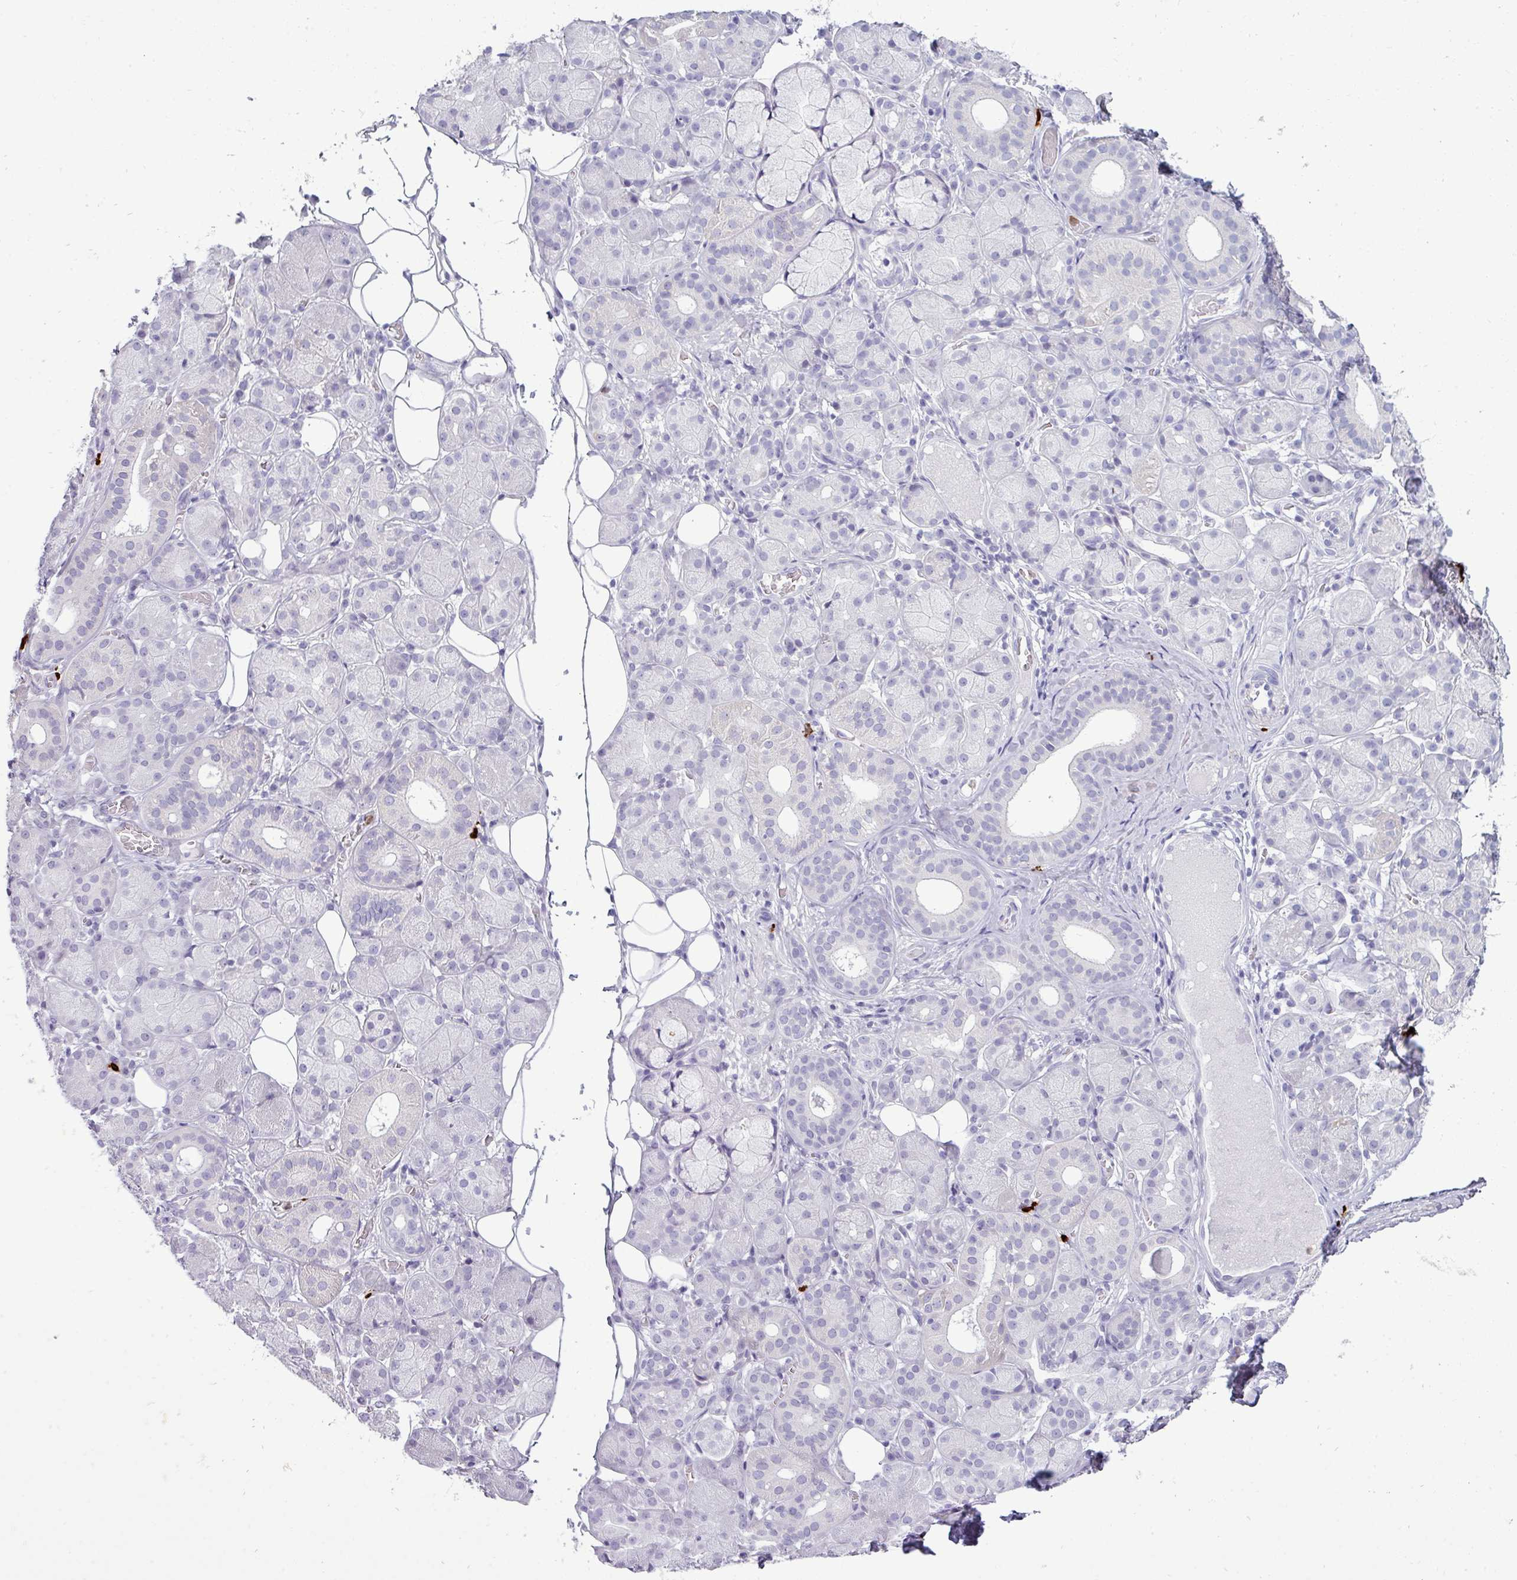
{"staining": {"intensity": "negative", "quantity": "none", "location": "none"}, "tissue": "salivary gland", "cell_type": "Glandular cells", "image_type": "normal", "snomed": [{"axis": "morphology", "description": "Squamous cell carcinoma, NOS"}, {"axis": "topography", "description": "Skin"}, {"axis": "topography", "description": "Head-Neck"}], "caption": "Protein analysis of unremarkable salivary gland shows no significant staining in glandular cells.", "gene": "TRIM39", "patient": {"sex": "male", "age": 80}}